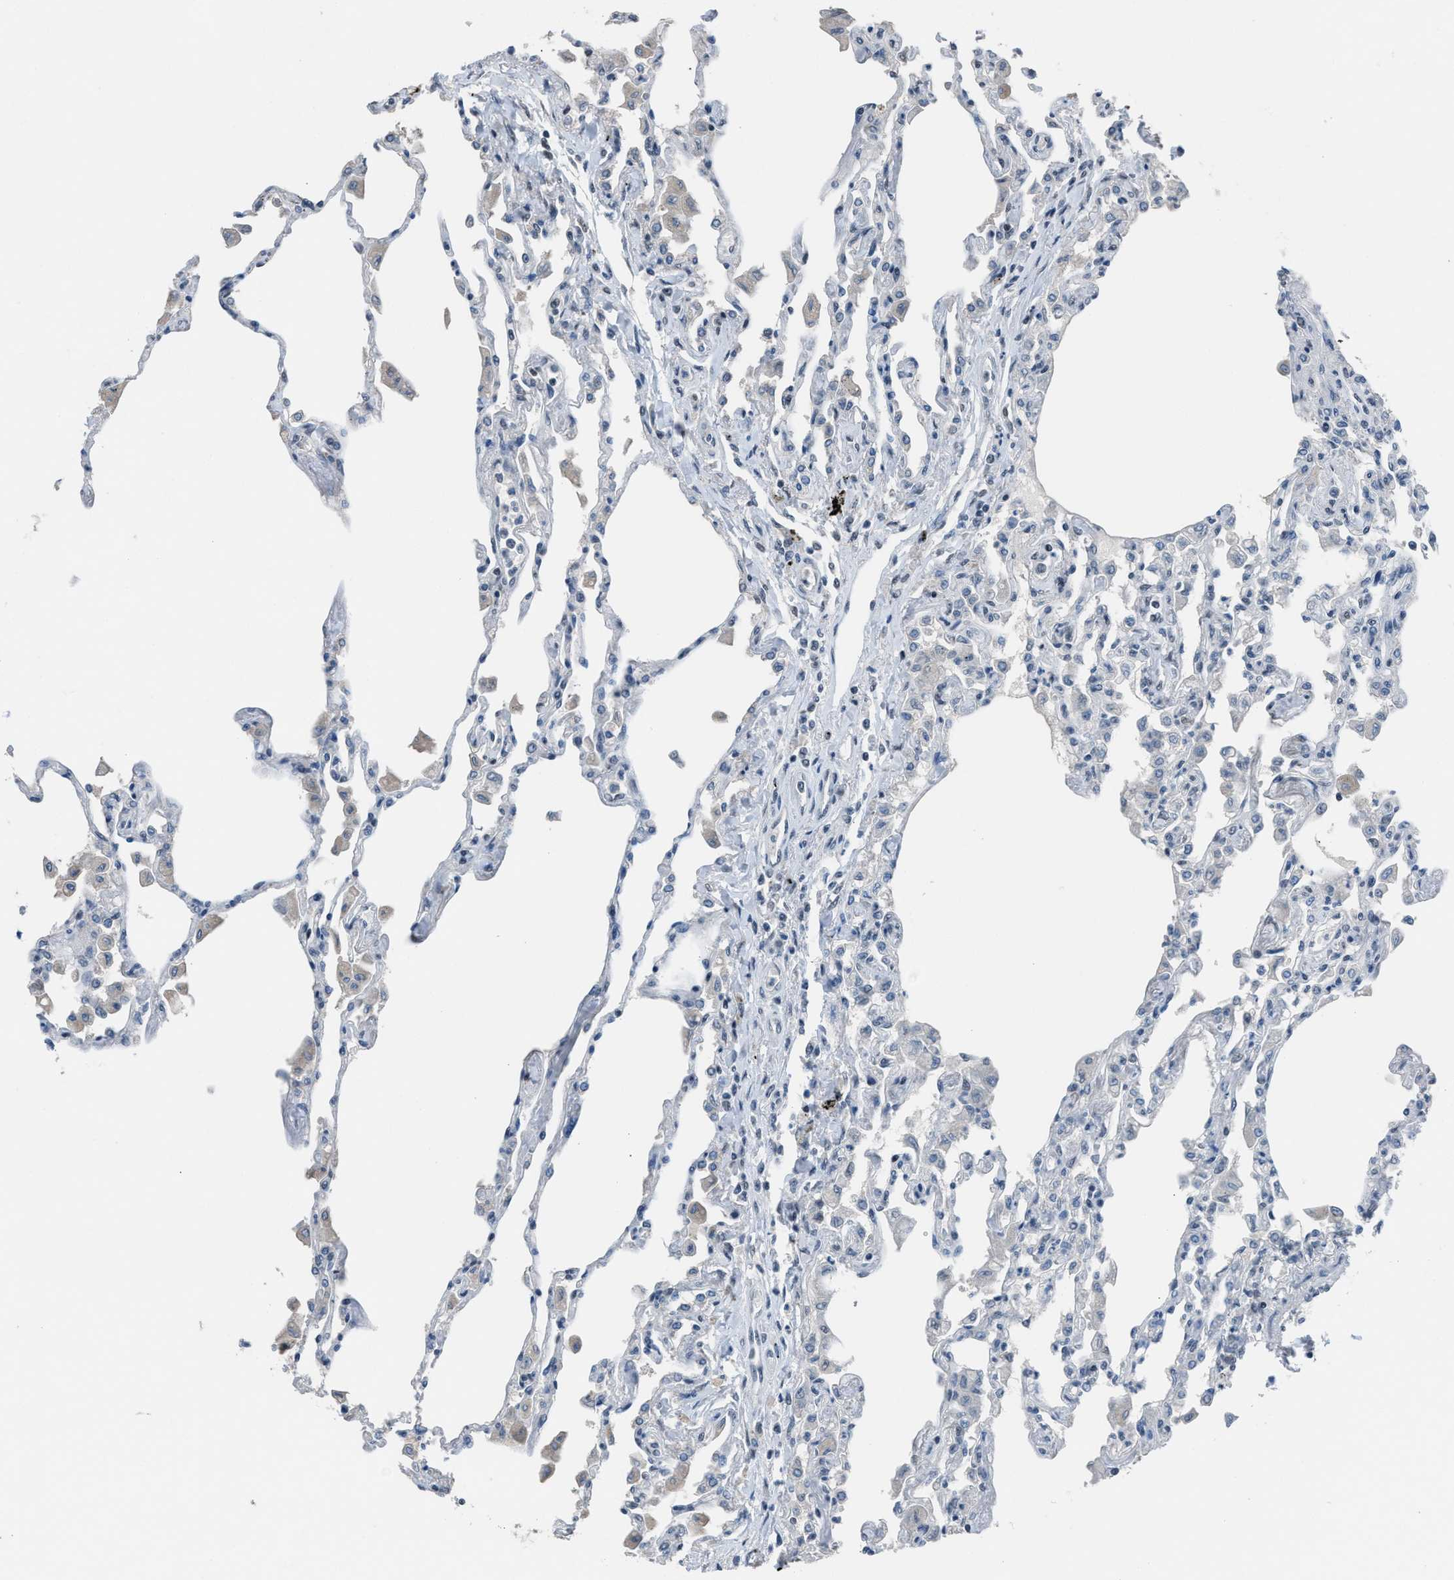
{"staining": {"intensity": "negative", "quantity": "none", "location": "none"}, "tissue": "lung", "cell_type": "Alveolar cells", "image_type": "normal", "snomed": [{"axis": "morphology", "description": "Normal tissue, NOS"}, {"axis": "topography", "description": "Bronchus"}, {"axis": "topography", "description": "Lung"}], "caption": "A histopathology image of human lung is negative for staining in alveolar cells. (DAB (3,3'-diaminobenzidine) immunohistochemistry with hematoxylin counter stain).", "gene": "ZNF276", "patient": {"sex": "female", "age": 49}}